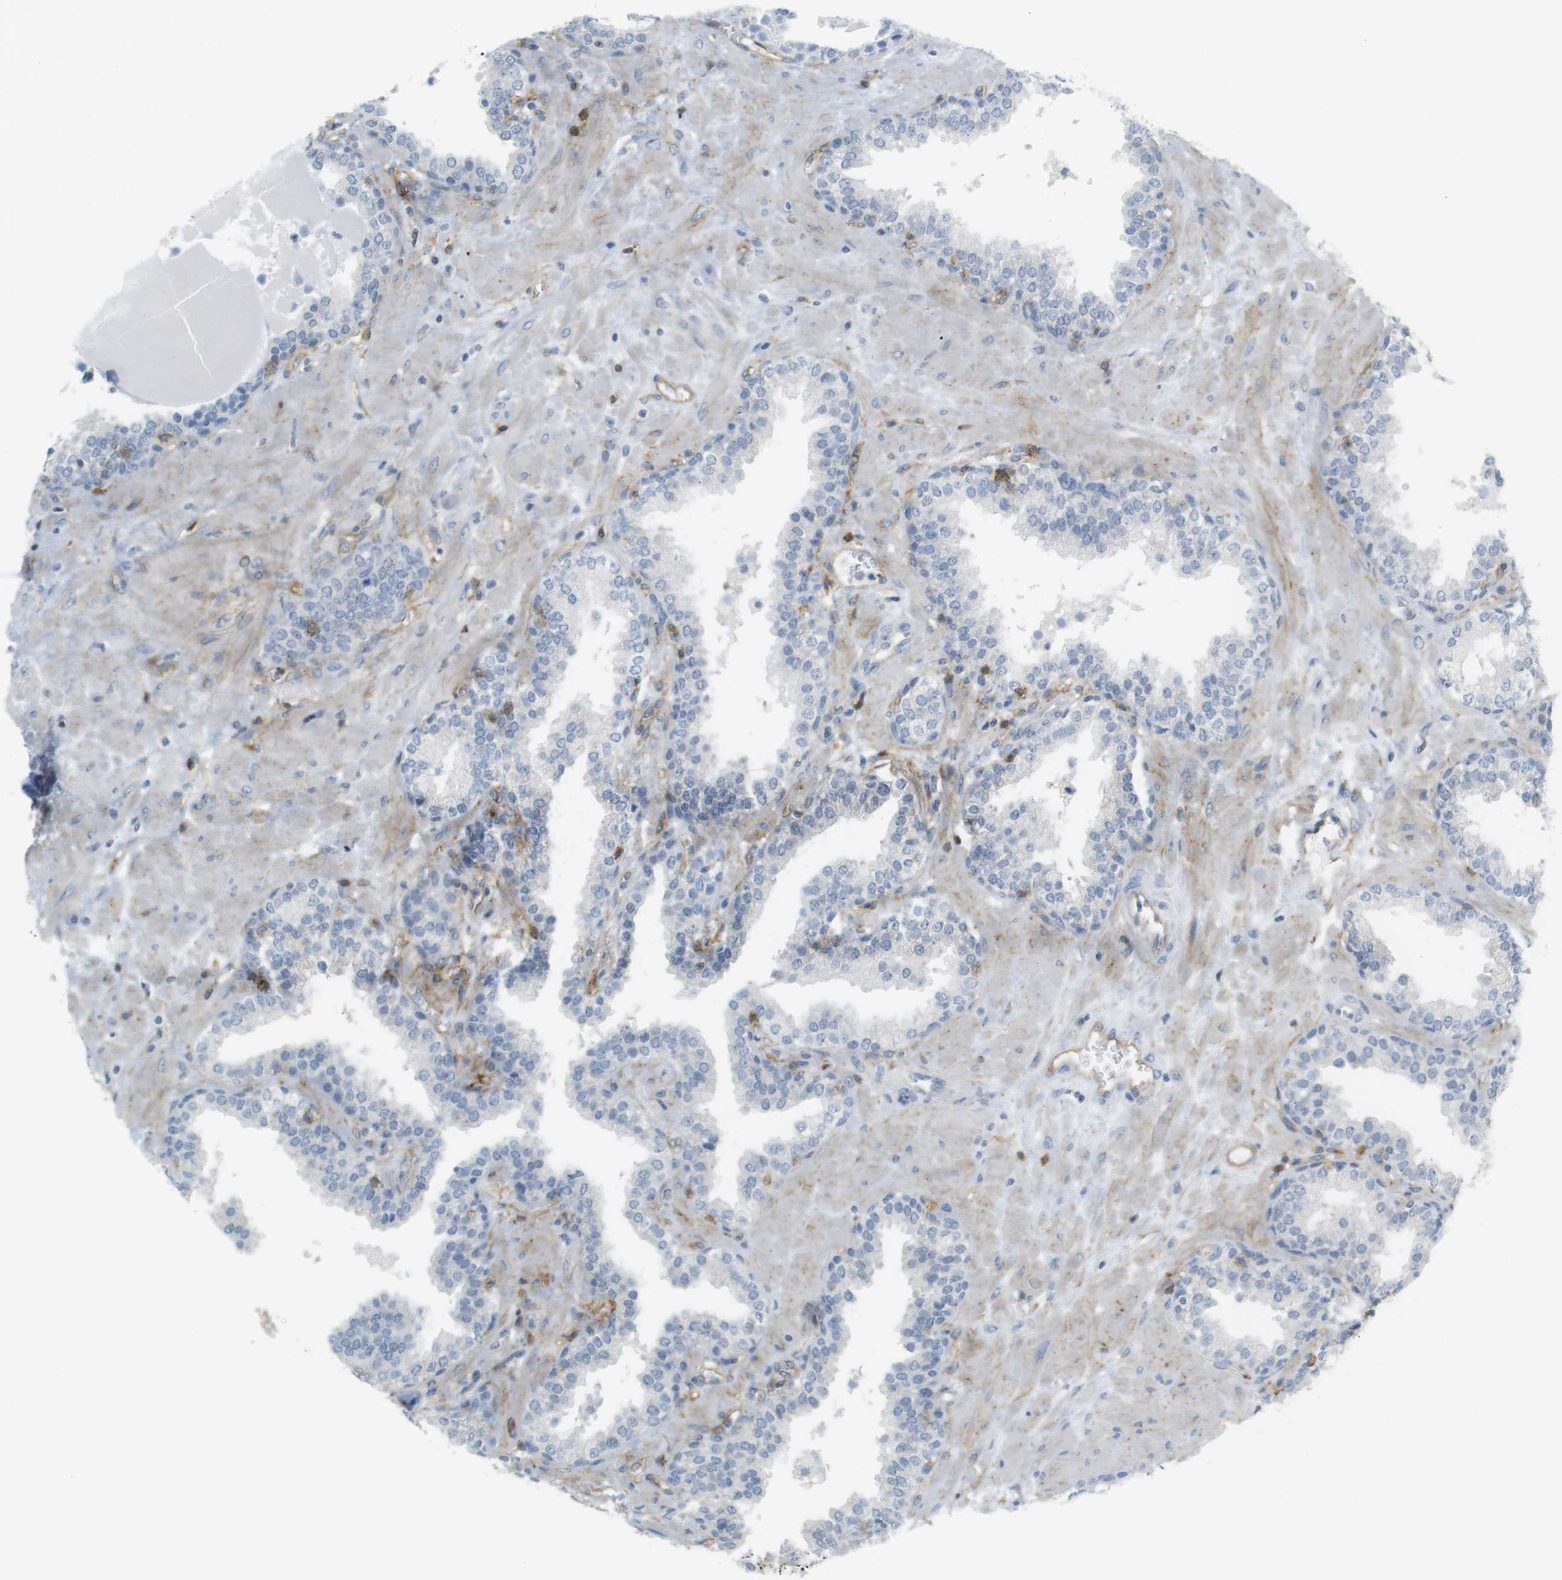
{"staining": {"intensity": "negative", "quantity": "none", "location": "none"}, "tissue": "prostate", "cell_type": "Glandular cells", "image_type": "normal", "snomed": [{"axis": "morphology", "description": "Normal tissue, NOS"}, {"axis": "topography", "description": "Prostate"}], "caption": "An immunohistochemistry (IHC) photomicrograph of benign prostate is shown. There is no staining in glandular cells of prostate.", "gene": "F2R", "patient": {"sex": "male", "age": 51}}